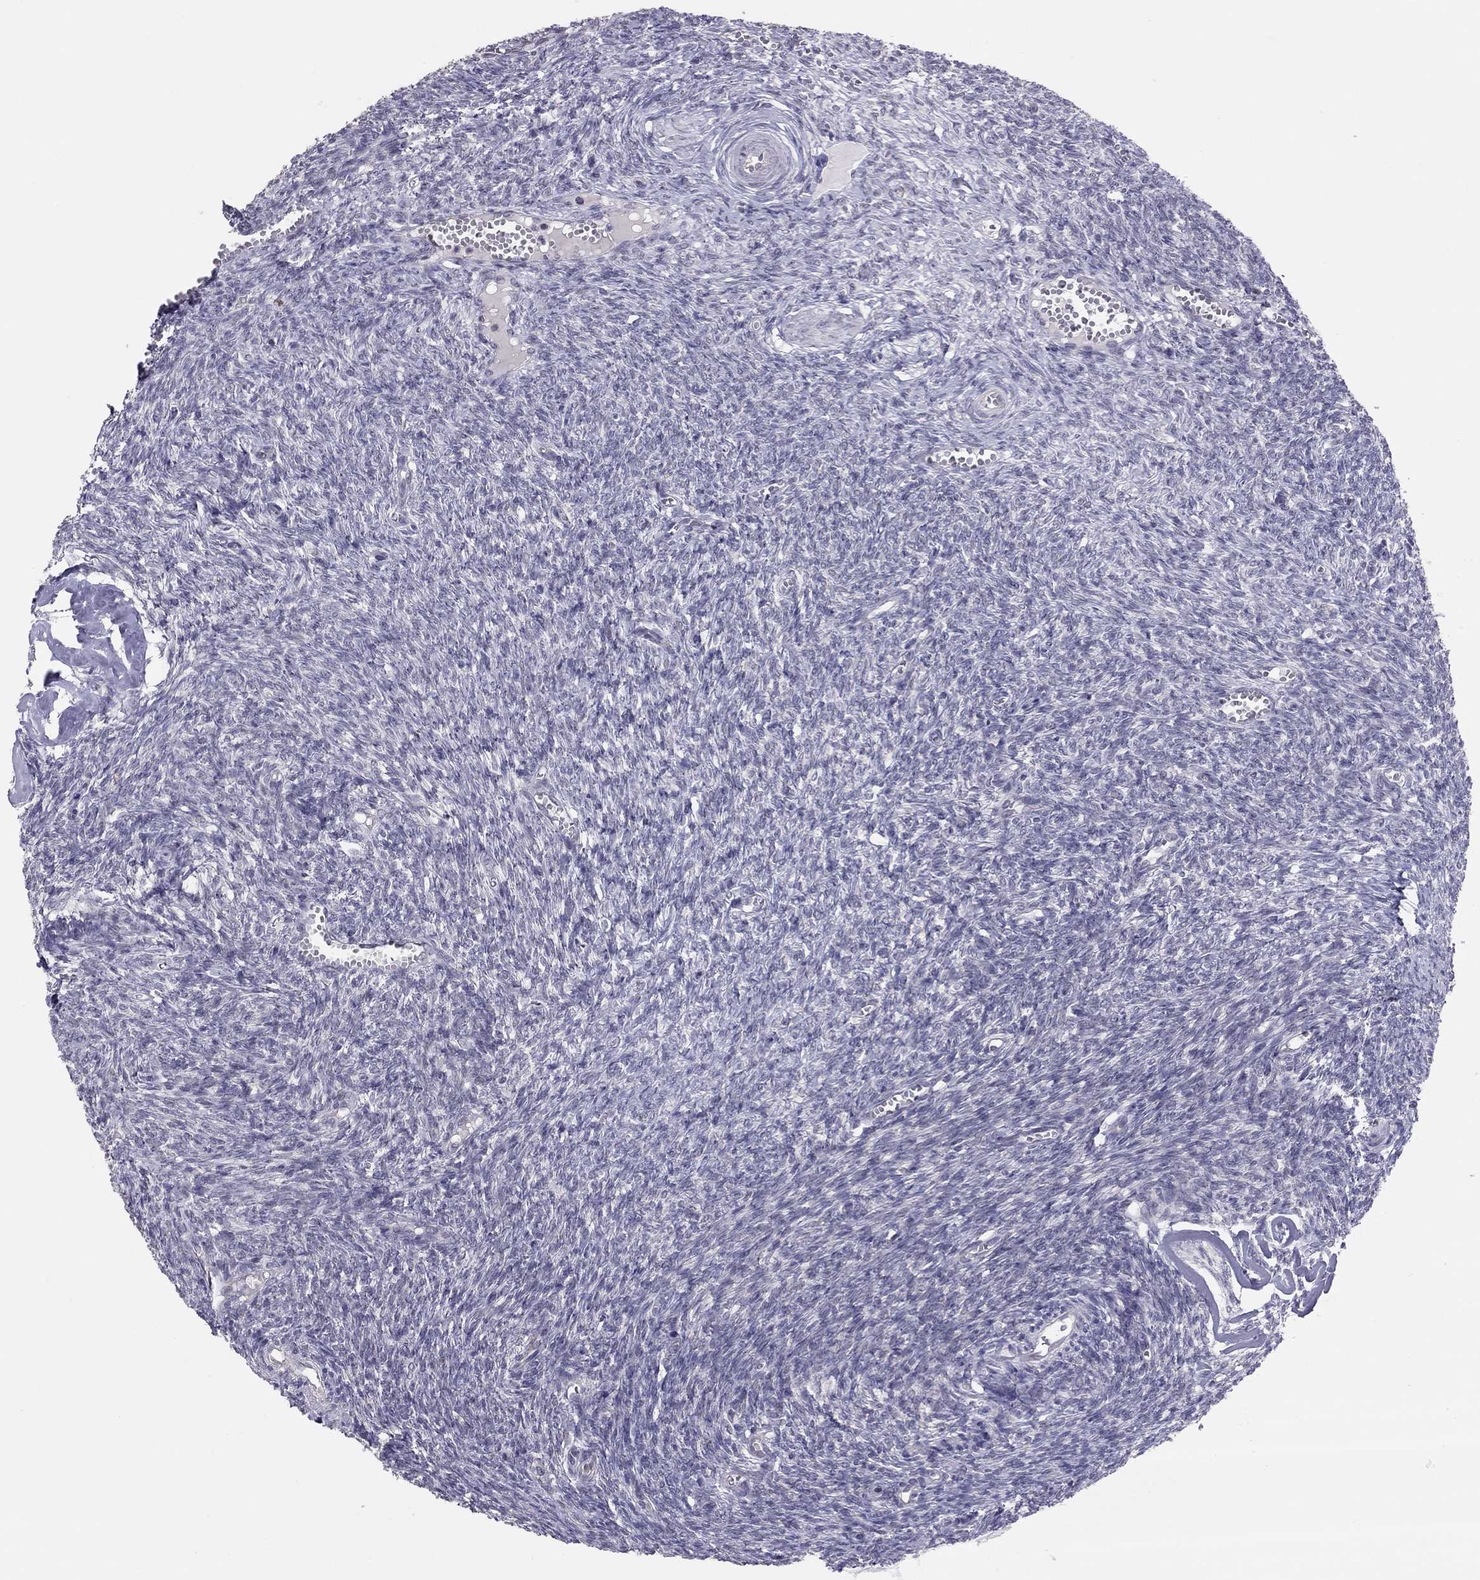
{"staining": {"intensity": "negative", "quantity": "none", "location": "none"}, "tissue": "ovary", "cell_type": "Ovarian stroma cells", "image_type": "normal", "snomed": [{"axis": "morphology", "description": "Normal tissue, NOS"}, {"axis": "topography", "description": "Ovary"}], "caption": "Ovary was stained to show a protein in brown. There is no significant staining in ovarian stroma cells. The staining was performed using DAB to visualize the protein expression in brown, while the nuclei were stained in blue with hematoxylin (Magnification: 20x).", "gene": "HSF2BP", "patient": {"sex": "female", "age": 43}}